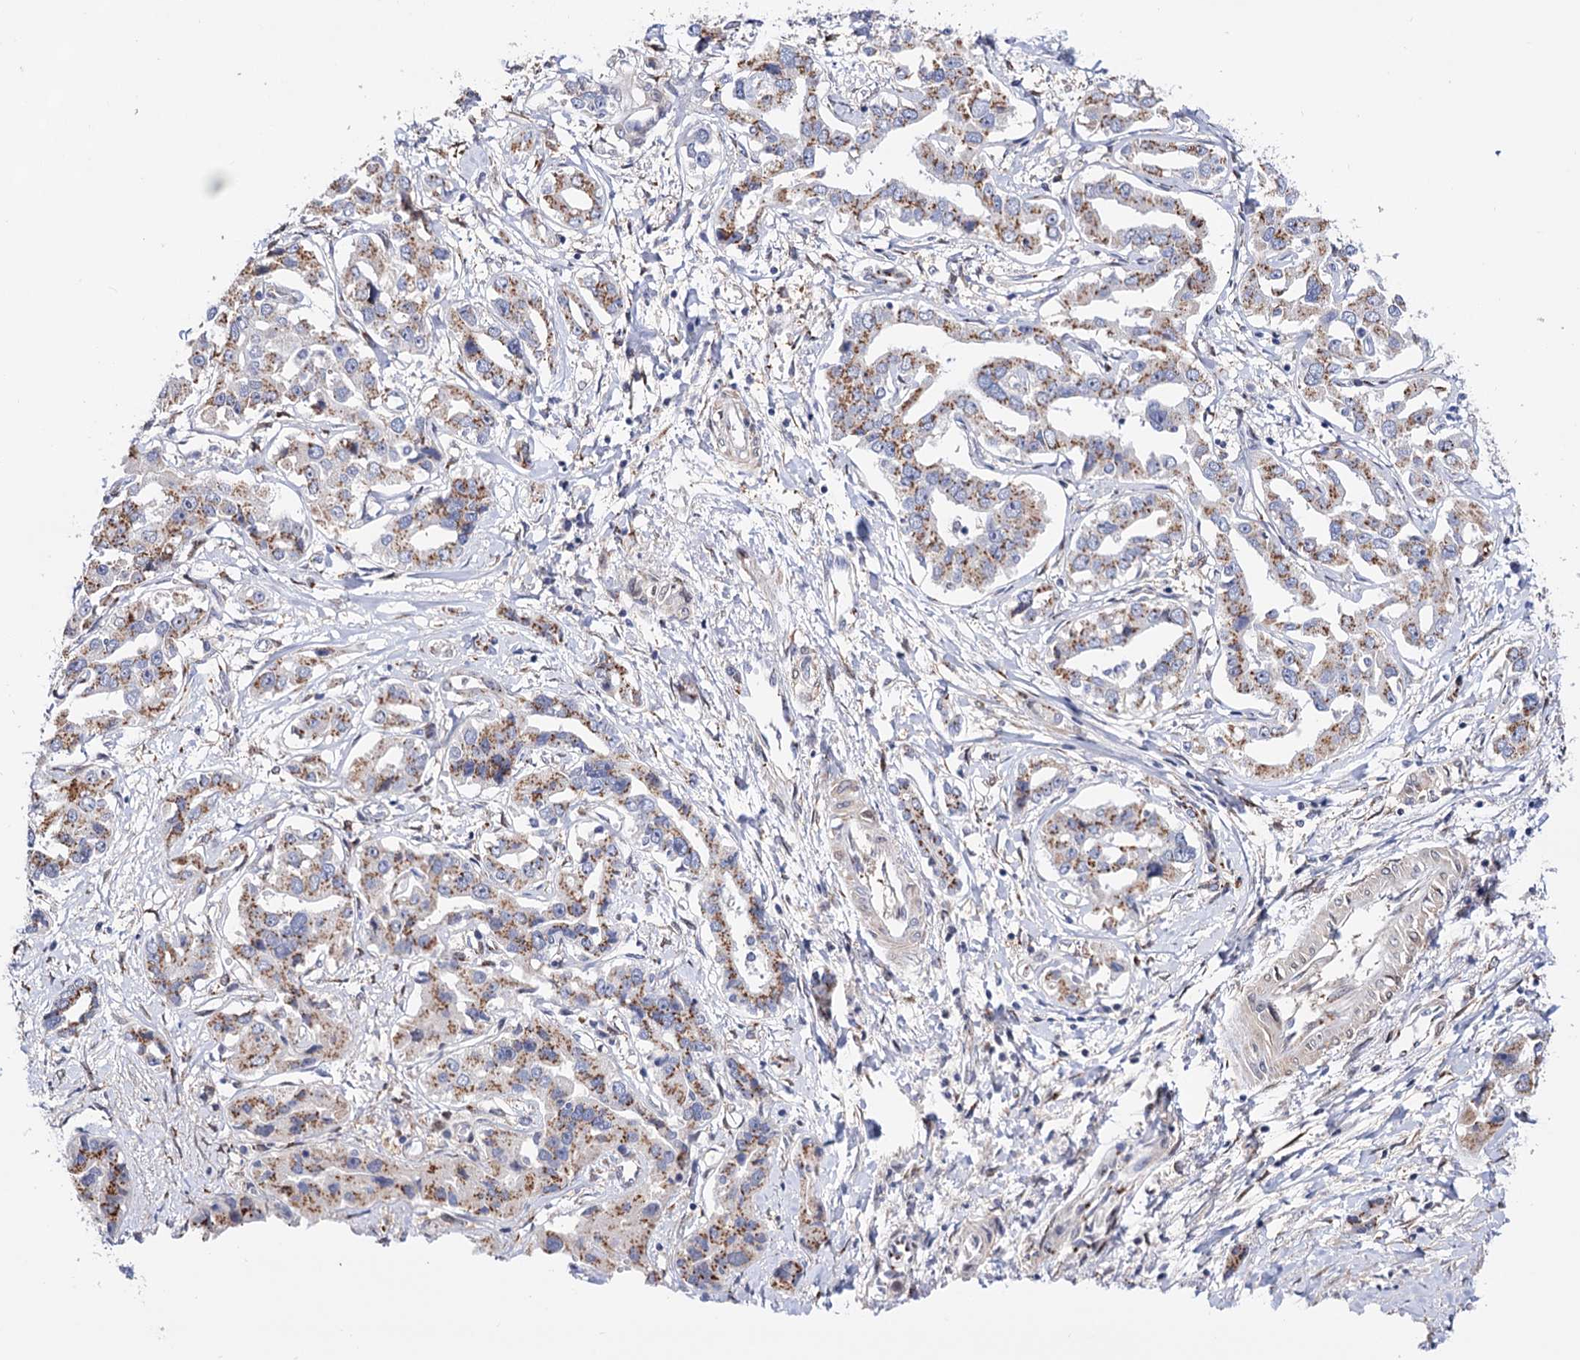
{"staining": {"intensity": "moderate", "quantity": ">75%", "location": "cytoplasmic/membranous"}, "tissue": "liver cancer", "cell_type": "Tumor cells", "image_type": "cancer", "snomed": [{"axis": "morphology", "description": "Cholangiocarcinoma"}, {"axis": "topography", "description": "Liver"}], "caption": "Moderate cytoplasmic/membranous expression for a protein is identified in about >75% of tumor cells of liver cholangiocarcinoma using immunohistochemistry (IHC).", "gene": "C11orf96", "patient": {"sex": "male", "age": 59}}